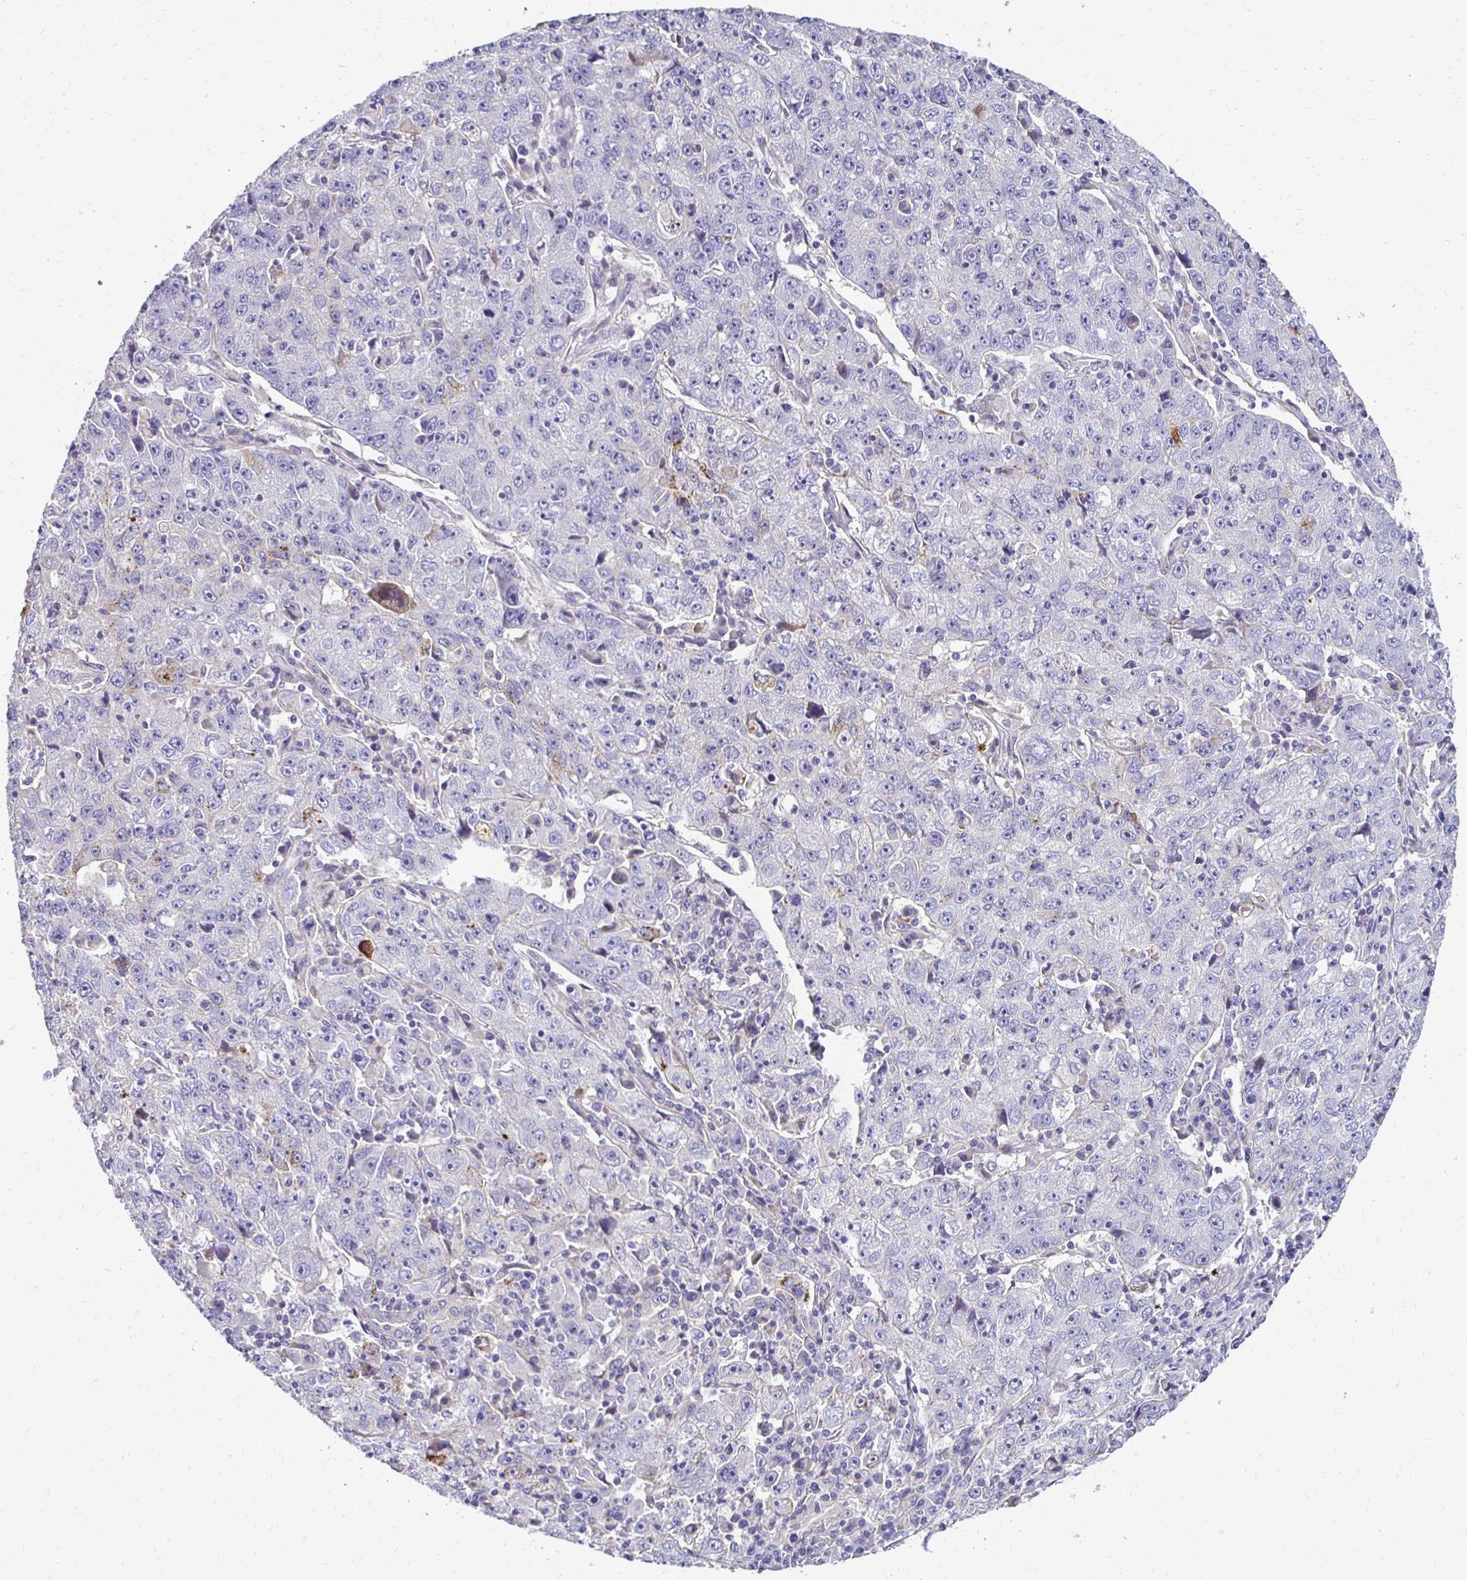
{"staining": {"intensity": "negative", "quantity": "none", "location": "none"}, "tissue": "lung cancer", "cell_type": "Tumor cells", "image_type": "cancer", "snomed": [{"axis": "morphology", "description": "Normal morphology"}, {"axis": "morphology", "description": "Adenocarcinoma, NOS"}, {"axis": "topography", "description": "Lymph node"}, {"axis": "topography", "description": "Lung"}], "caption": "IHC histopathology image of lung cancer stained for a protein (brown), which displays no expression in tumor cells.", "gene": "AKAP6", "patient": {"sex": "female", "age": 57}}